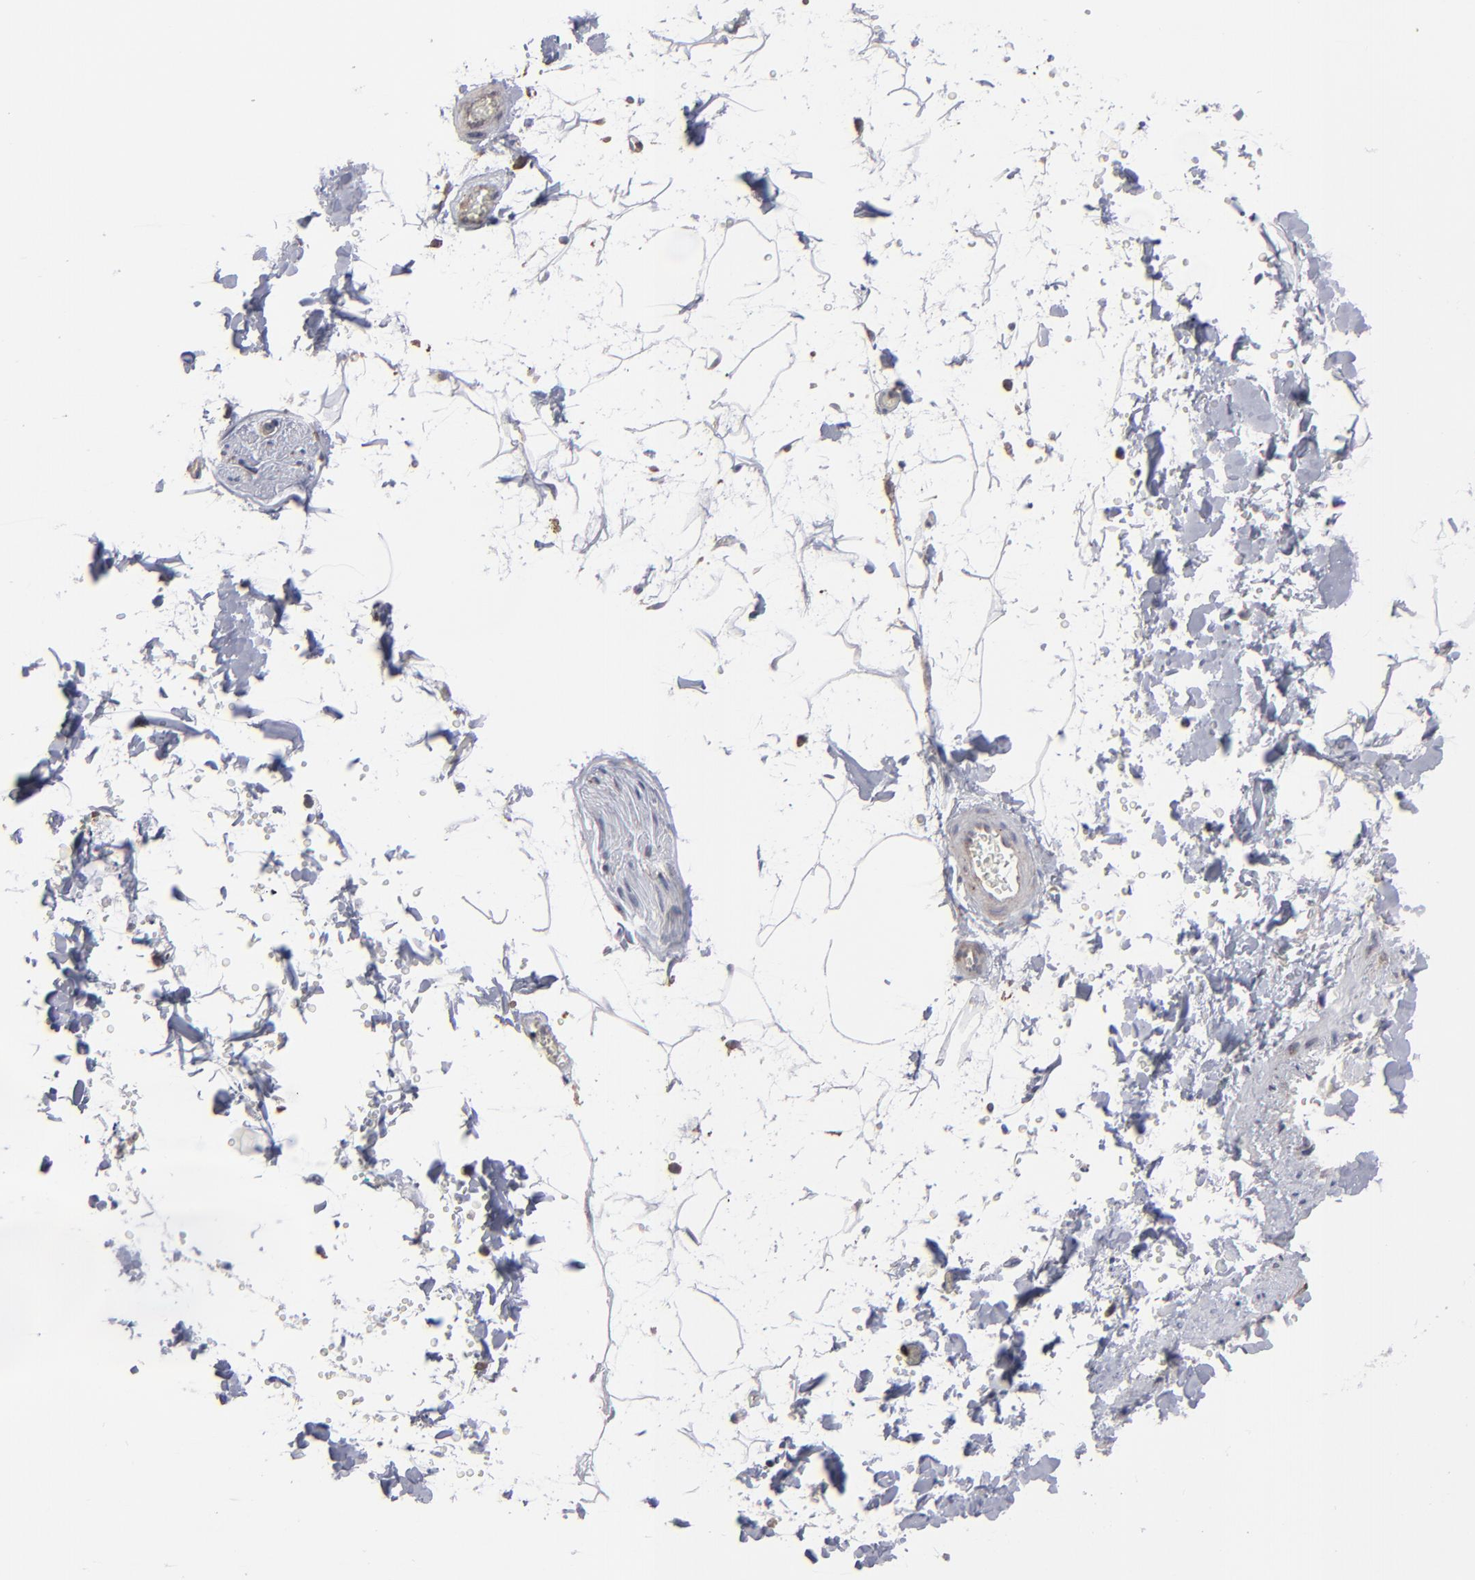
{"staining": {"intensity": "negative", "quantity": "none", "location": "none"}, "tissue": "adipose tissue", "cell_type": "Adipocytes", "image_type": "normal", "snomed": [{"axis": "morphology", "description": "Normal tissue, NOS"}, {"axis": "topography", "description": "Soft tissue"}], "caption": "High power microscopy histopathology image of an immunohistochemistry (IHC) histopathology image of normal adipose tissue, revealing no significant positivity in adipocytes.", "gene": "KIAA2026", "patient": {"sex": "male", "age": 72}}